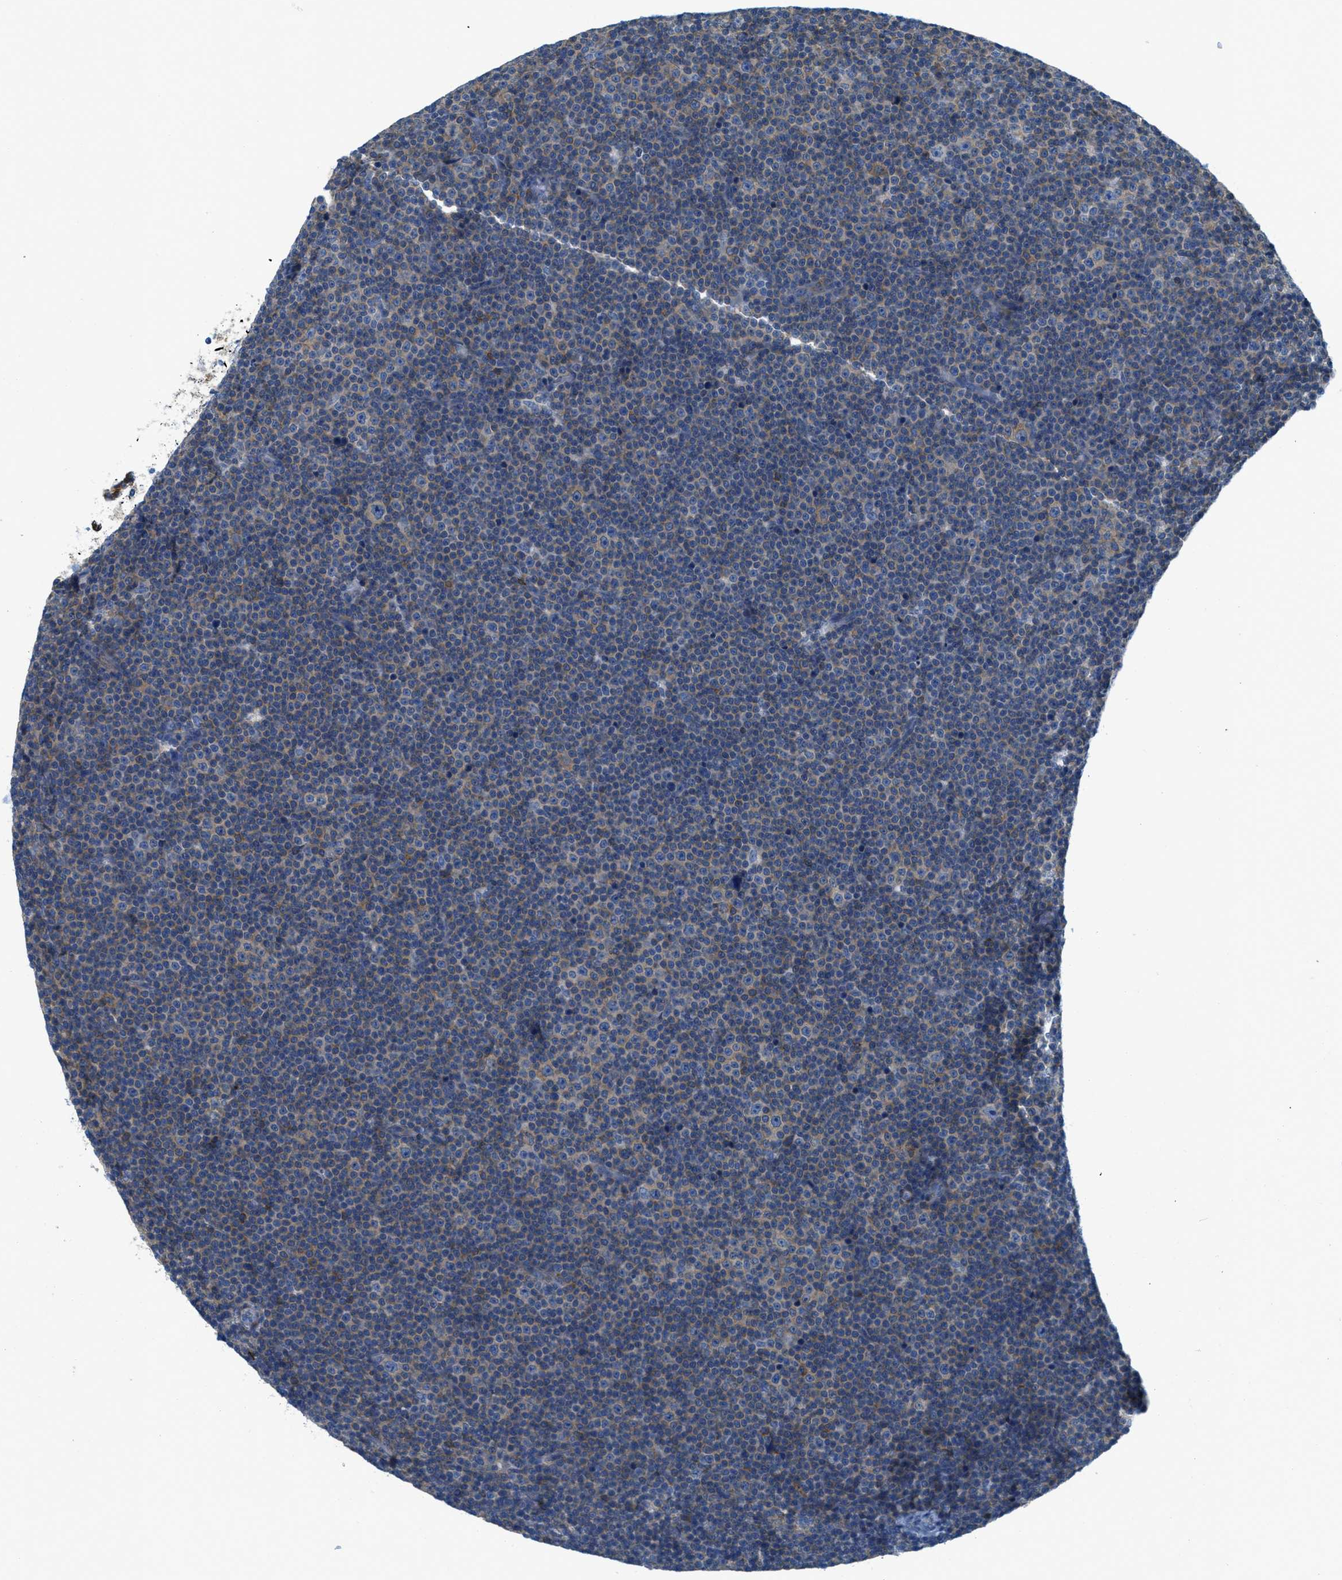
{"staining": {"intensity": "moderate", "quantity": "25%-75%", "location": "cytoplasmic/membranous"}, "tissue": "lymphoma", "cell_type": "Tumor cells", "image_type": "cancer", "snomed": [{"axis": "morphology", "description": "Malignant lymphoma, non-Hodgkin's type, Low grade"}, {"axis": "topography", "description": "Lymph node"}], "caption": "Low-grade malignant lymphoma, non-Hodgkin's type tissue reveals moderate cytoplasmic/membranous positivity in approximately 25%-75% of tumor cells", "gene": "MAPRE2", "patient": {"sex": "female", "age": 67}}